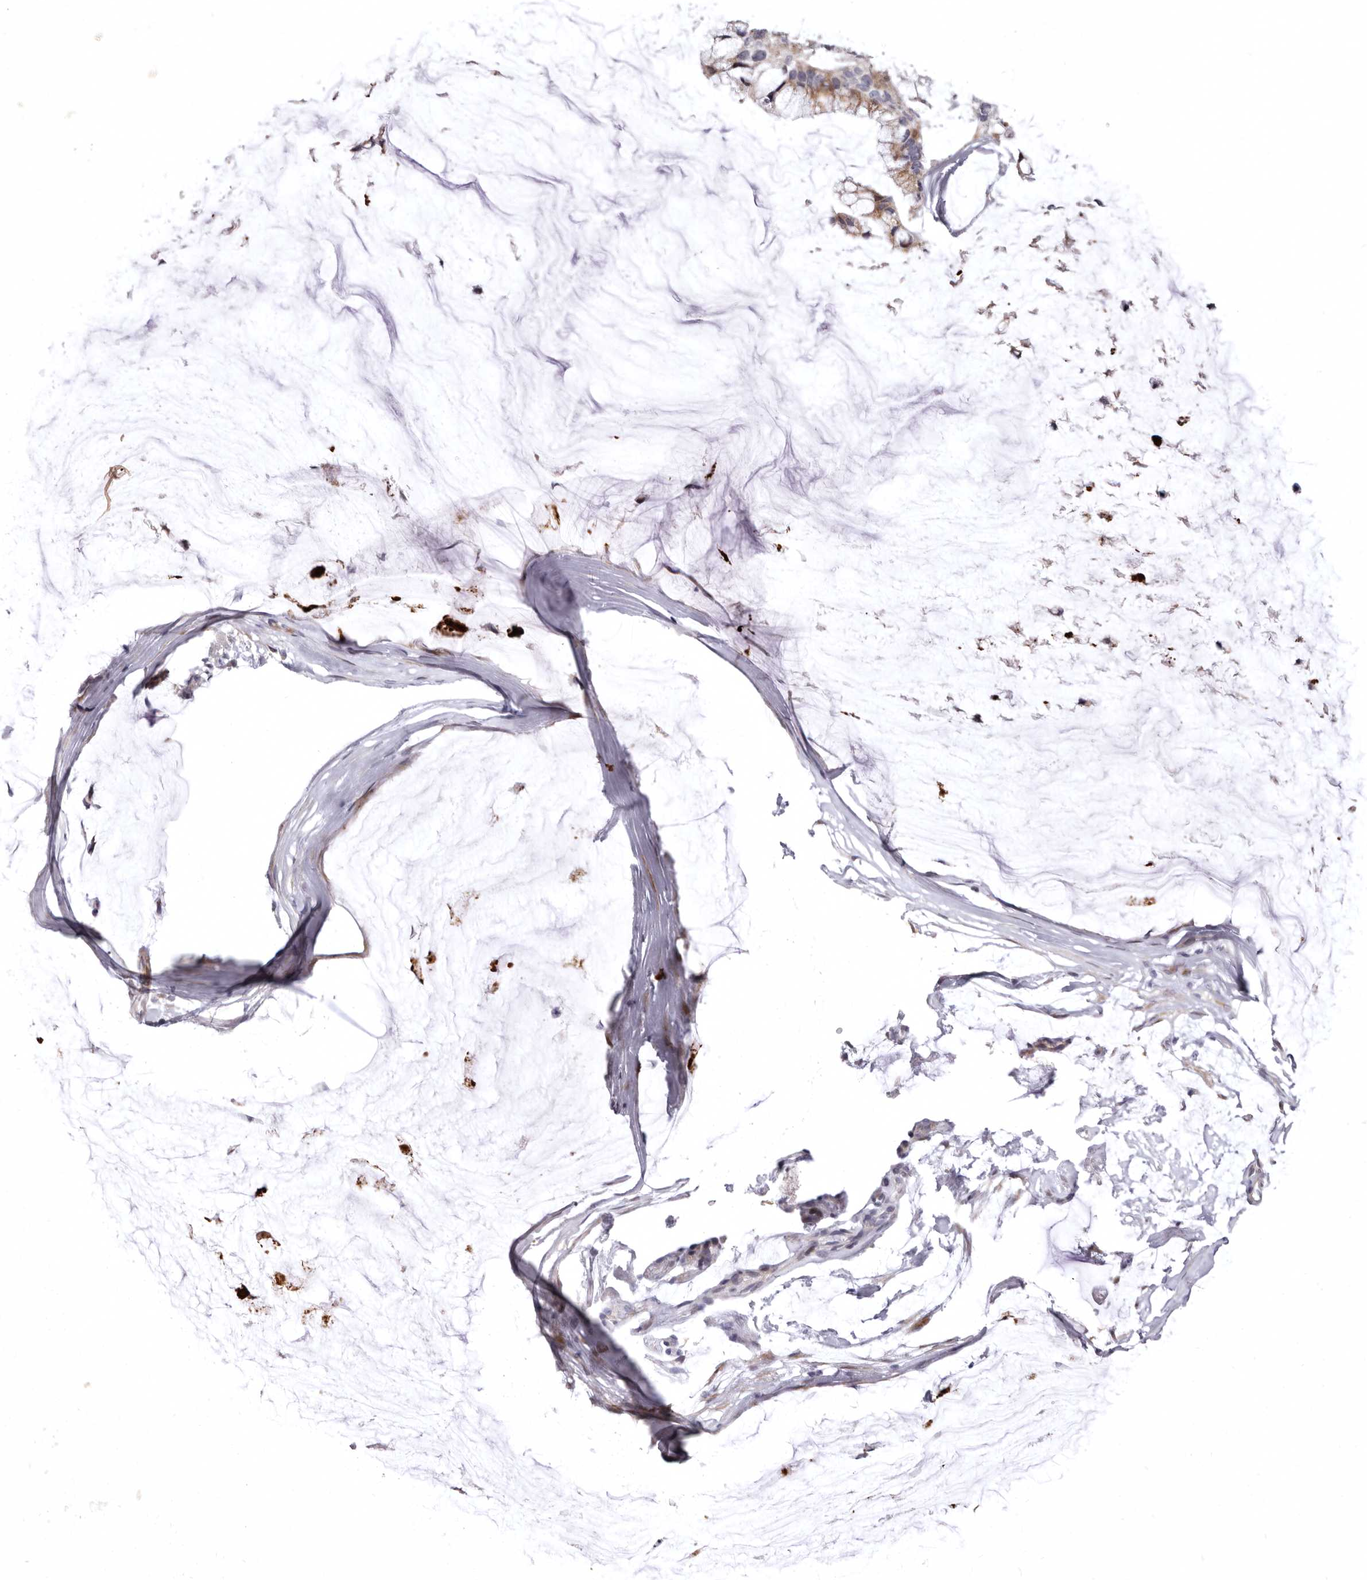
{"staining": {"intensity": "moderate", "quantity": "25%-75%", "location": "cytoplasmic/membranous"}, "tissue": "ovarian cancer", "cell_type": "Tumor cells", "image_type": "cancer", "snomed": [{"axis": "morphology", "description": "Cystadenocarcinoma, mucinous, NOS"}, {"axis": "topography", "description": "Ovary"}], "caption": "Tumor cells exhibit medium levels of moderate cytoplasmic/membranous expression in about 25%-75% of cells in ovarian cancer.", "gene": "AIDA", "patient": {"sex": "female", "age": 39}}